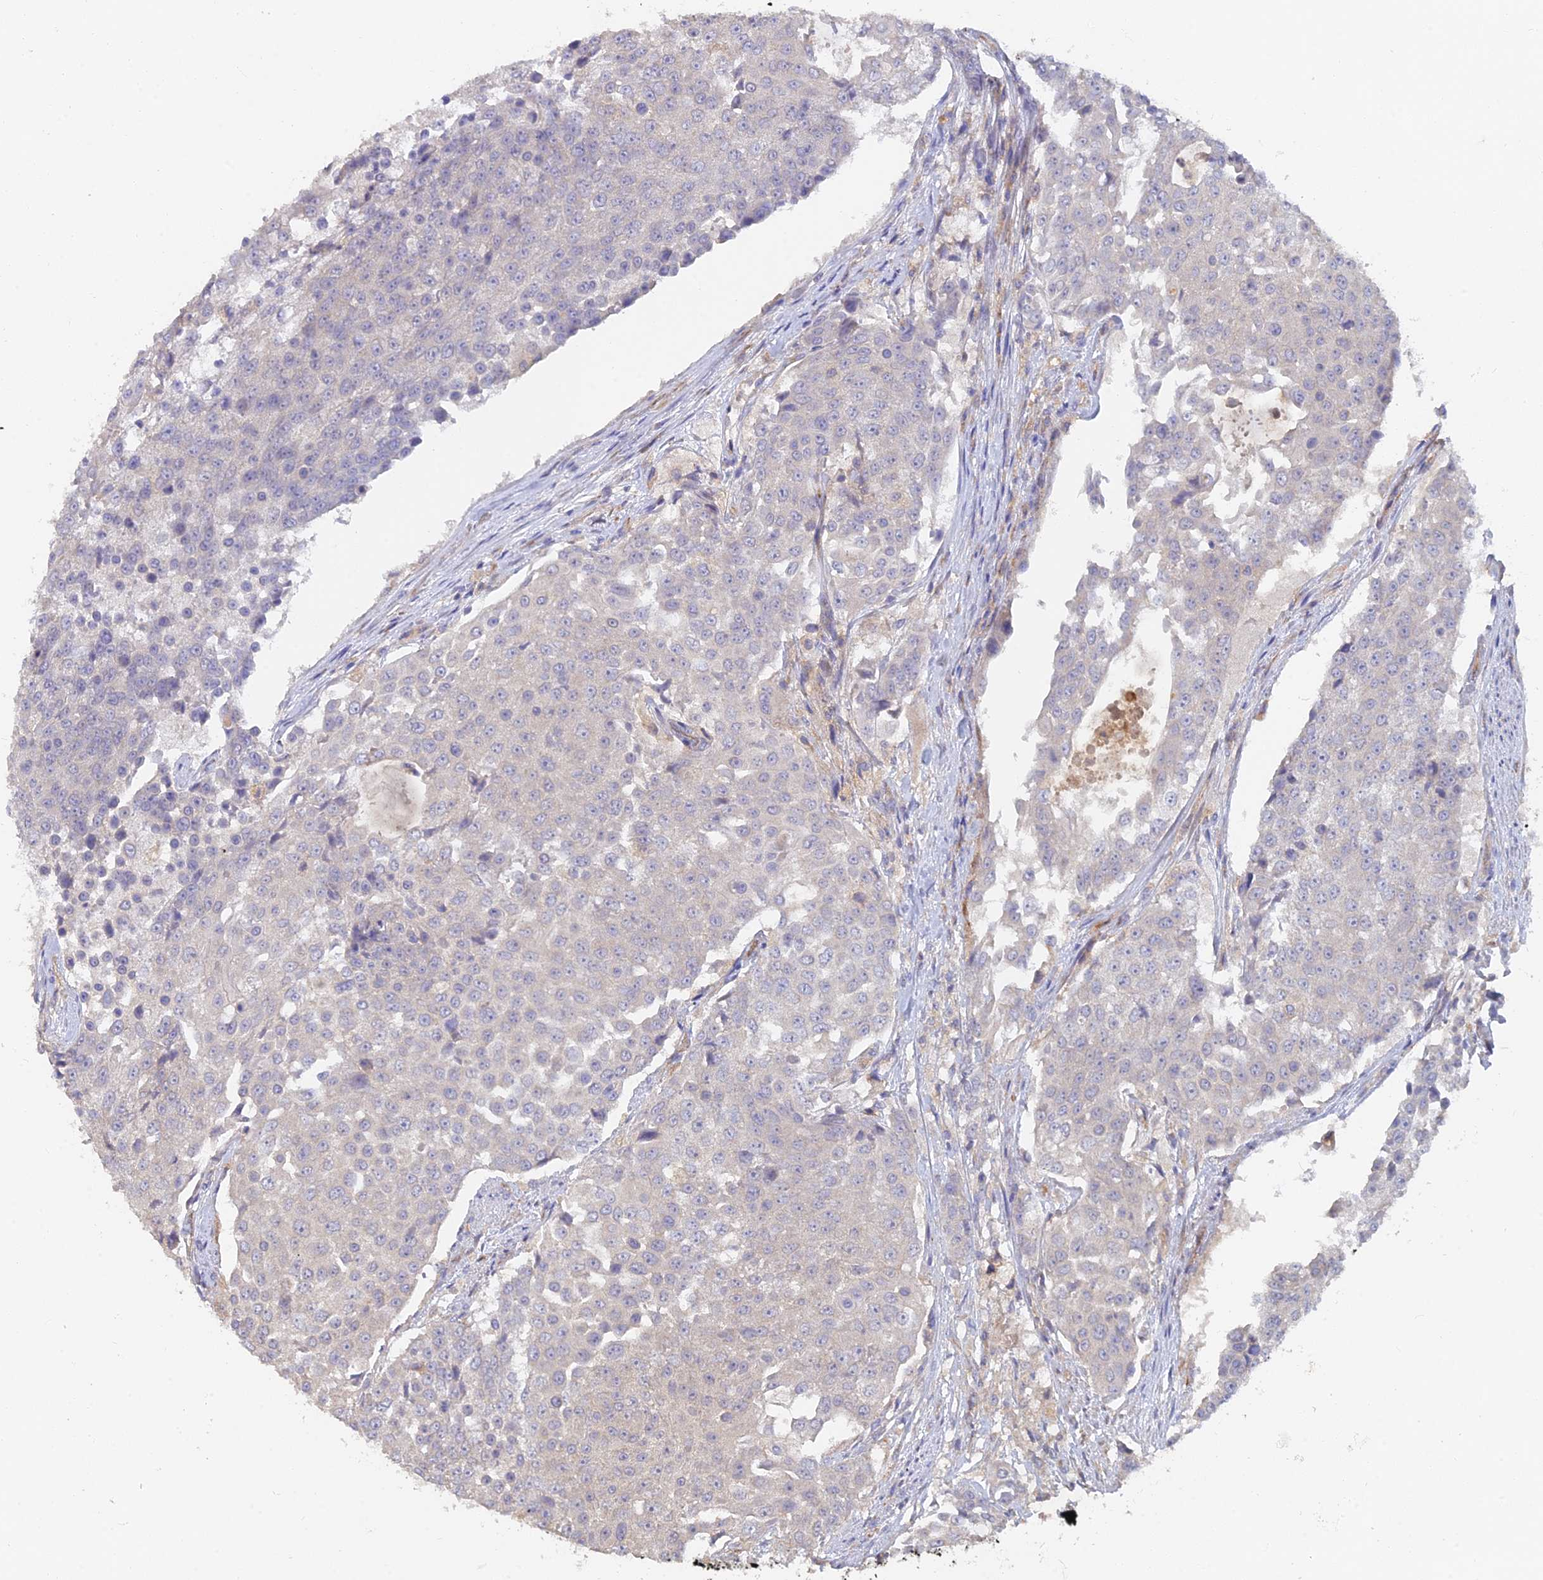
{"staining": {"intensity": "negative", "quantity": "none", "location": "none"}, "tissue": "urothelial cancer", "cell_type": "Tumor cells", "image_type": "cancer", "snomed": [{"axis": "morphology", "description": "Urothelial carcinoma, High grade"}, {"axis": "topography", "description": "Urinary bladder"}], "caption": "Immunohistochemistry (IHC) of human urothelial carcinoma (high-grade) demonstrates no expression in tumor cells.", "gene": "ARRDC1", "patient": {"sex": "female", "age": 63}}